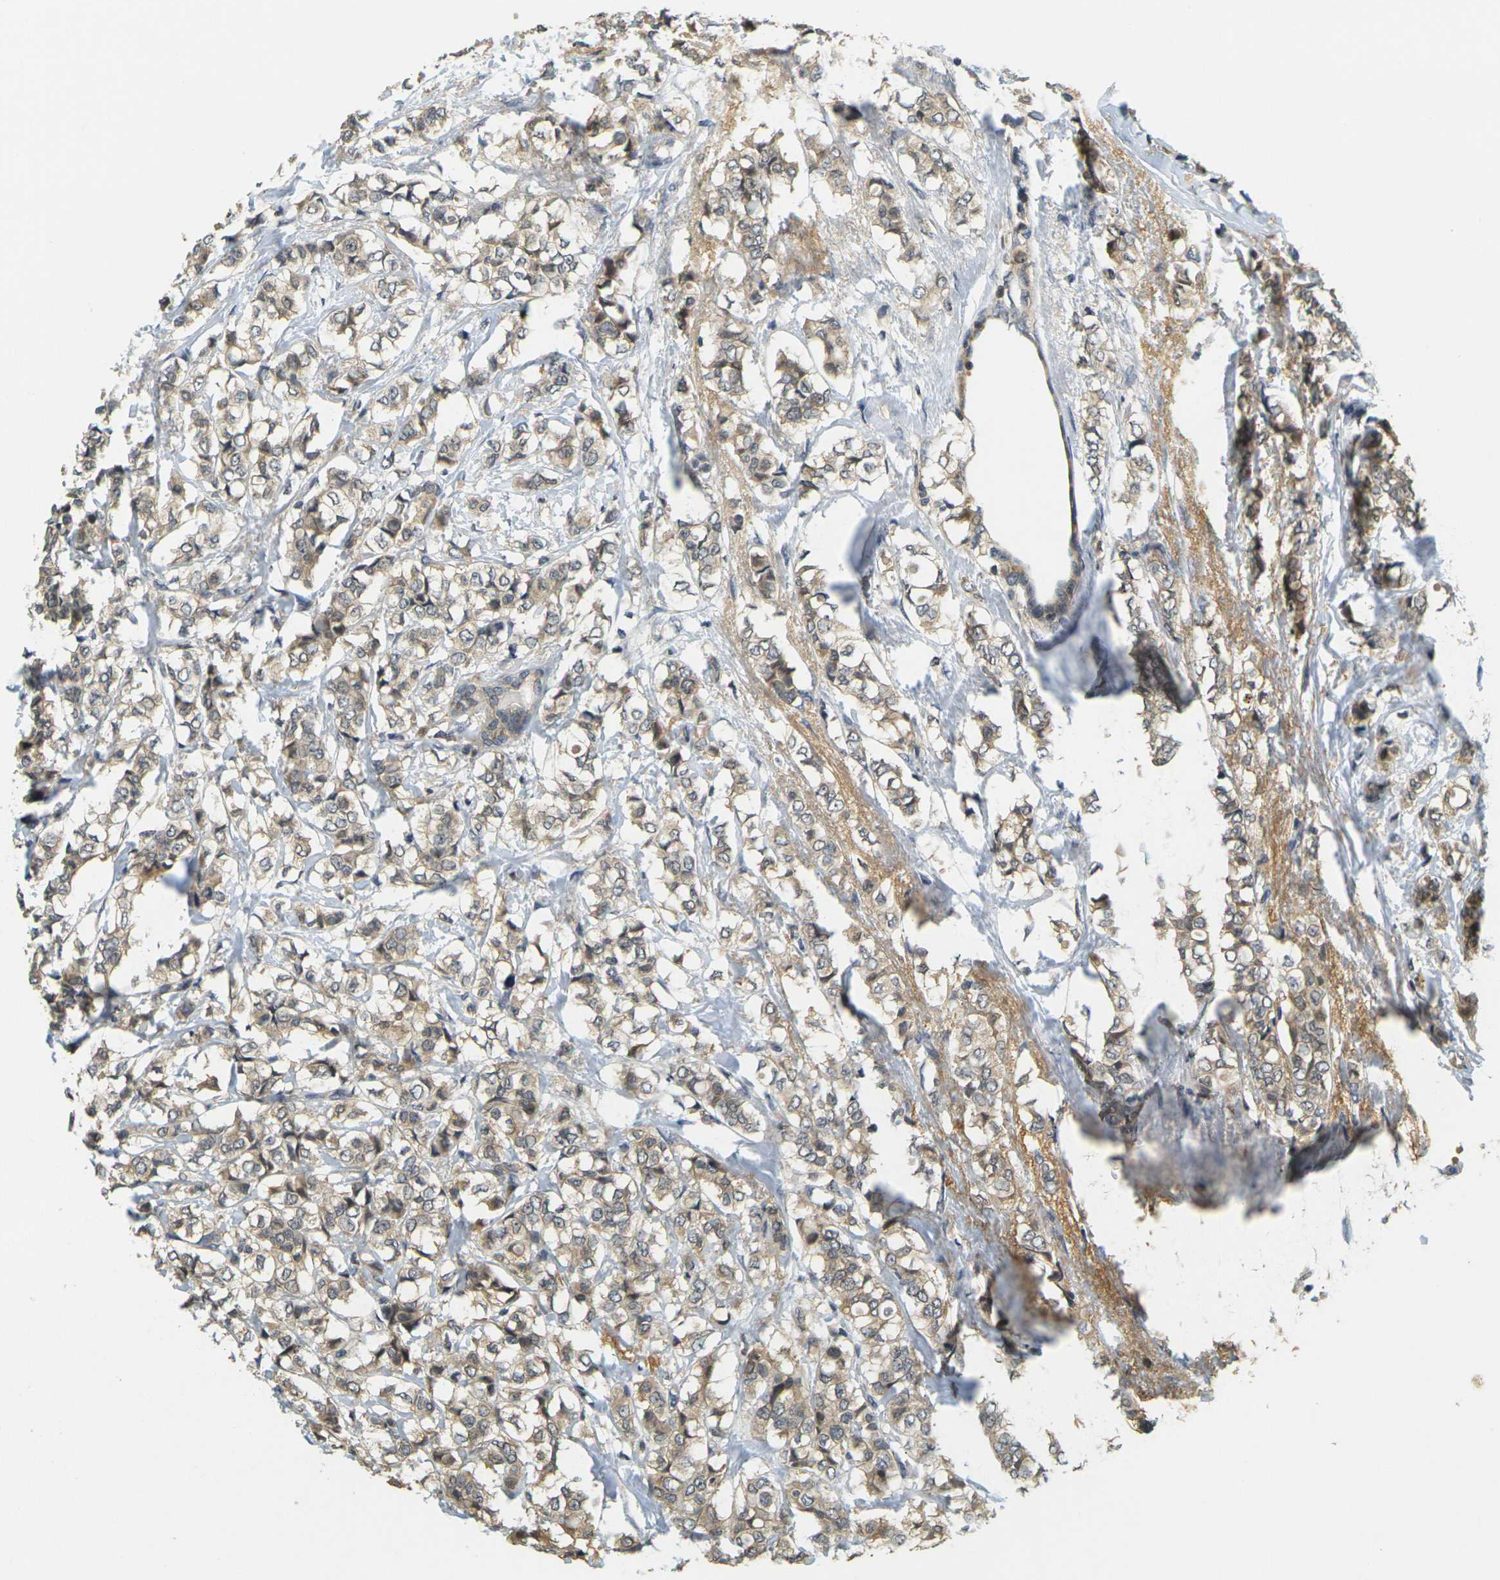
{"staining": {"intensity": "weak", "quantity": ">75%", "location": "cytoplasmic/membranous"}, "tissue": "breast cancer", "cell_type": "Tumor cells", "image_type": "cancer", "snomed": [{"axis": "morphology", "description": "Lobular carcinoma"}, {"axis": "topography", "description": "Breast"}], "caption": "Human breast cancer stained for a protein (brown) exhibits weak cytoplasmic/membranous positive staining in approximately >75% of tumor cells.", "gene": "KLHL8", "patient": {"sex": "female", "age": 60}}